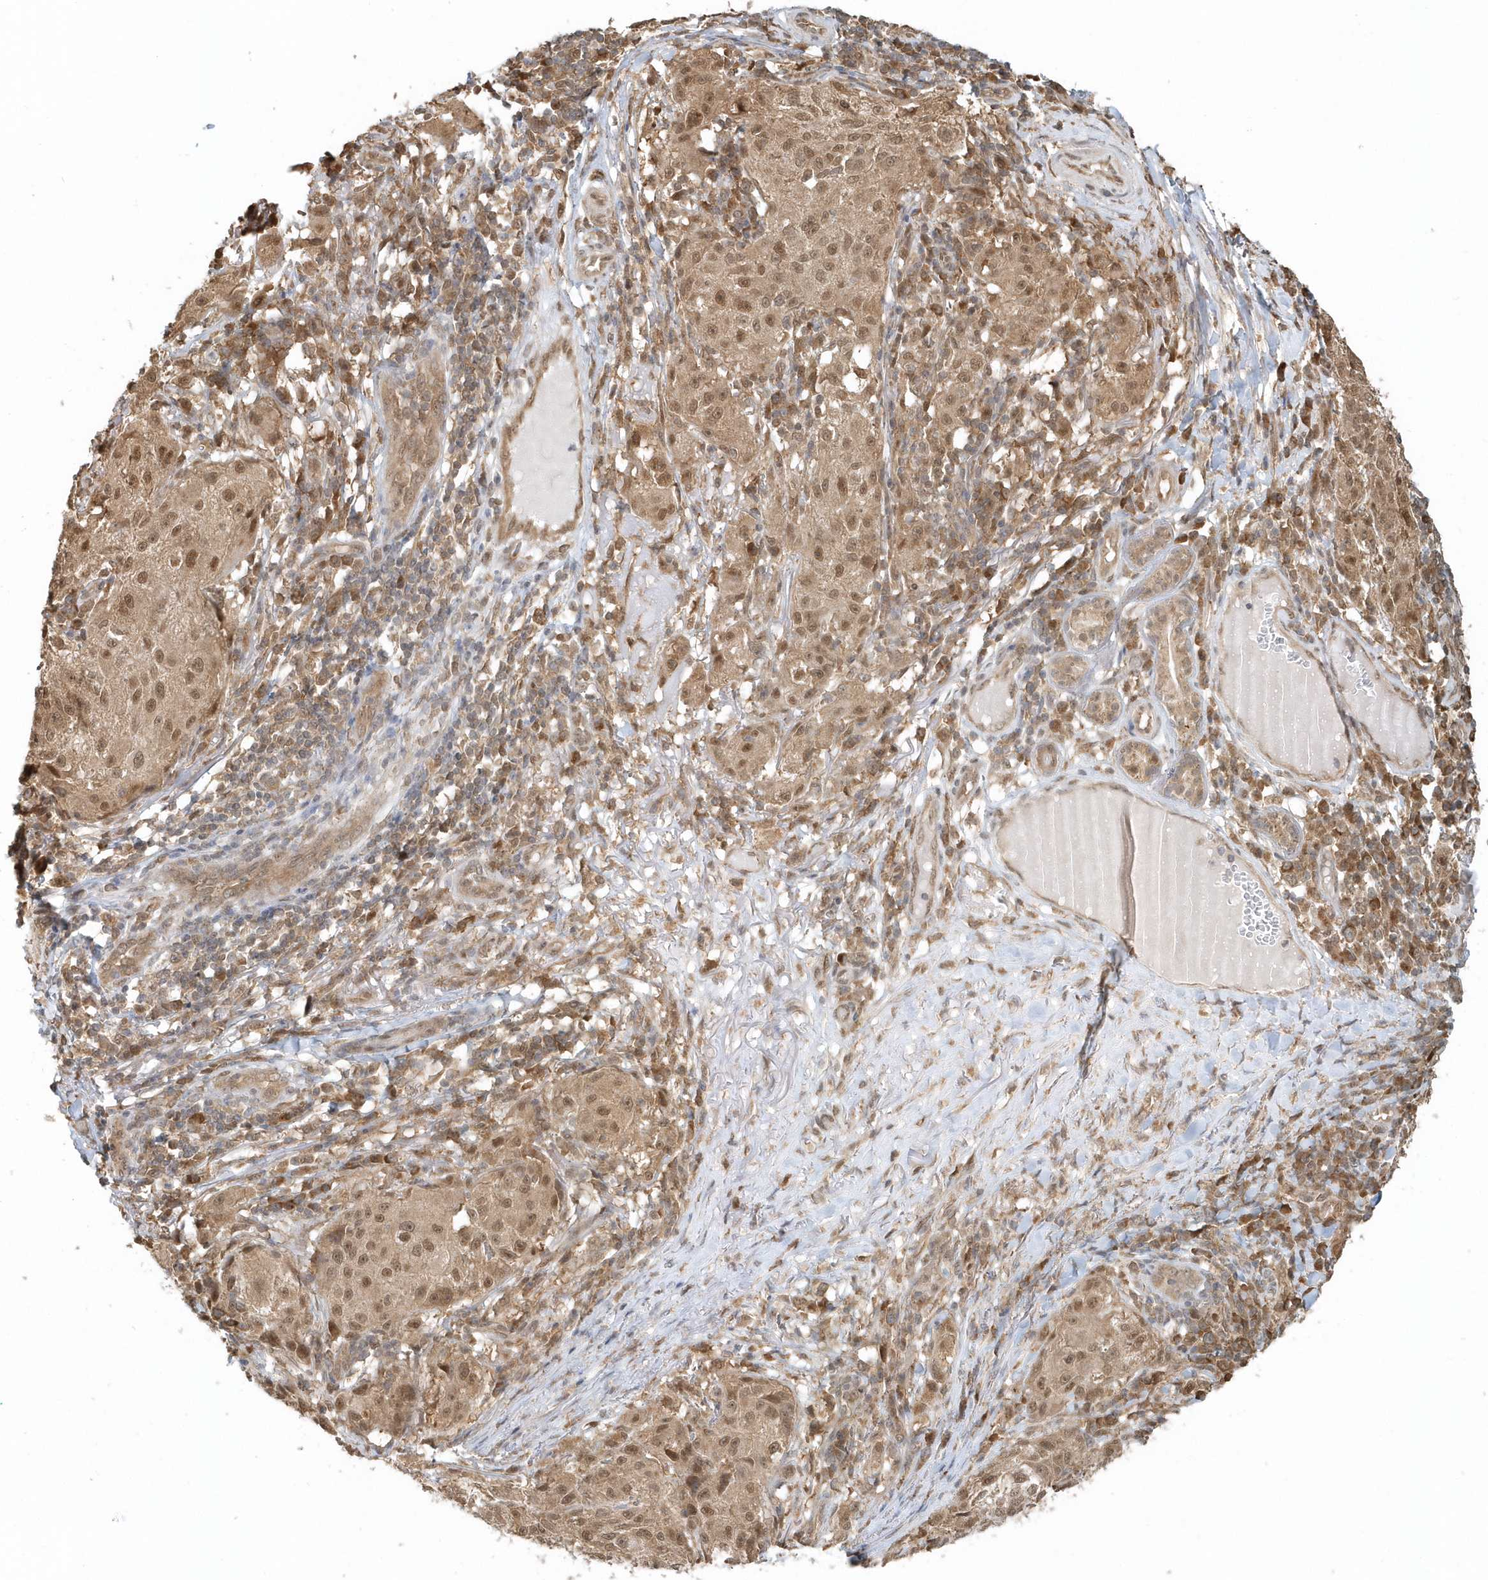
{"staining": {"intensity": "moderate", "quantity": ">75%", "location": "nuclear"}, "tissue": "melanoma", "cell_type": "Tumor cells", "image_type": "cancer", "snomed": [{"axis": "morphology", "description": "Necrosis, NOS"}, {"axis": "morphology", "description": "Malignant melanoma, NOS"}, {"axis": "topography", "description": "Skin"}], "caption": "Melanoma stained with a brown dye demonstrates moderate nuclear positive staining in approximately >75% of tumor cells.", "gene": "PSMD6", "patient": {"sex": "female", "age": 87}}